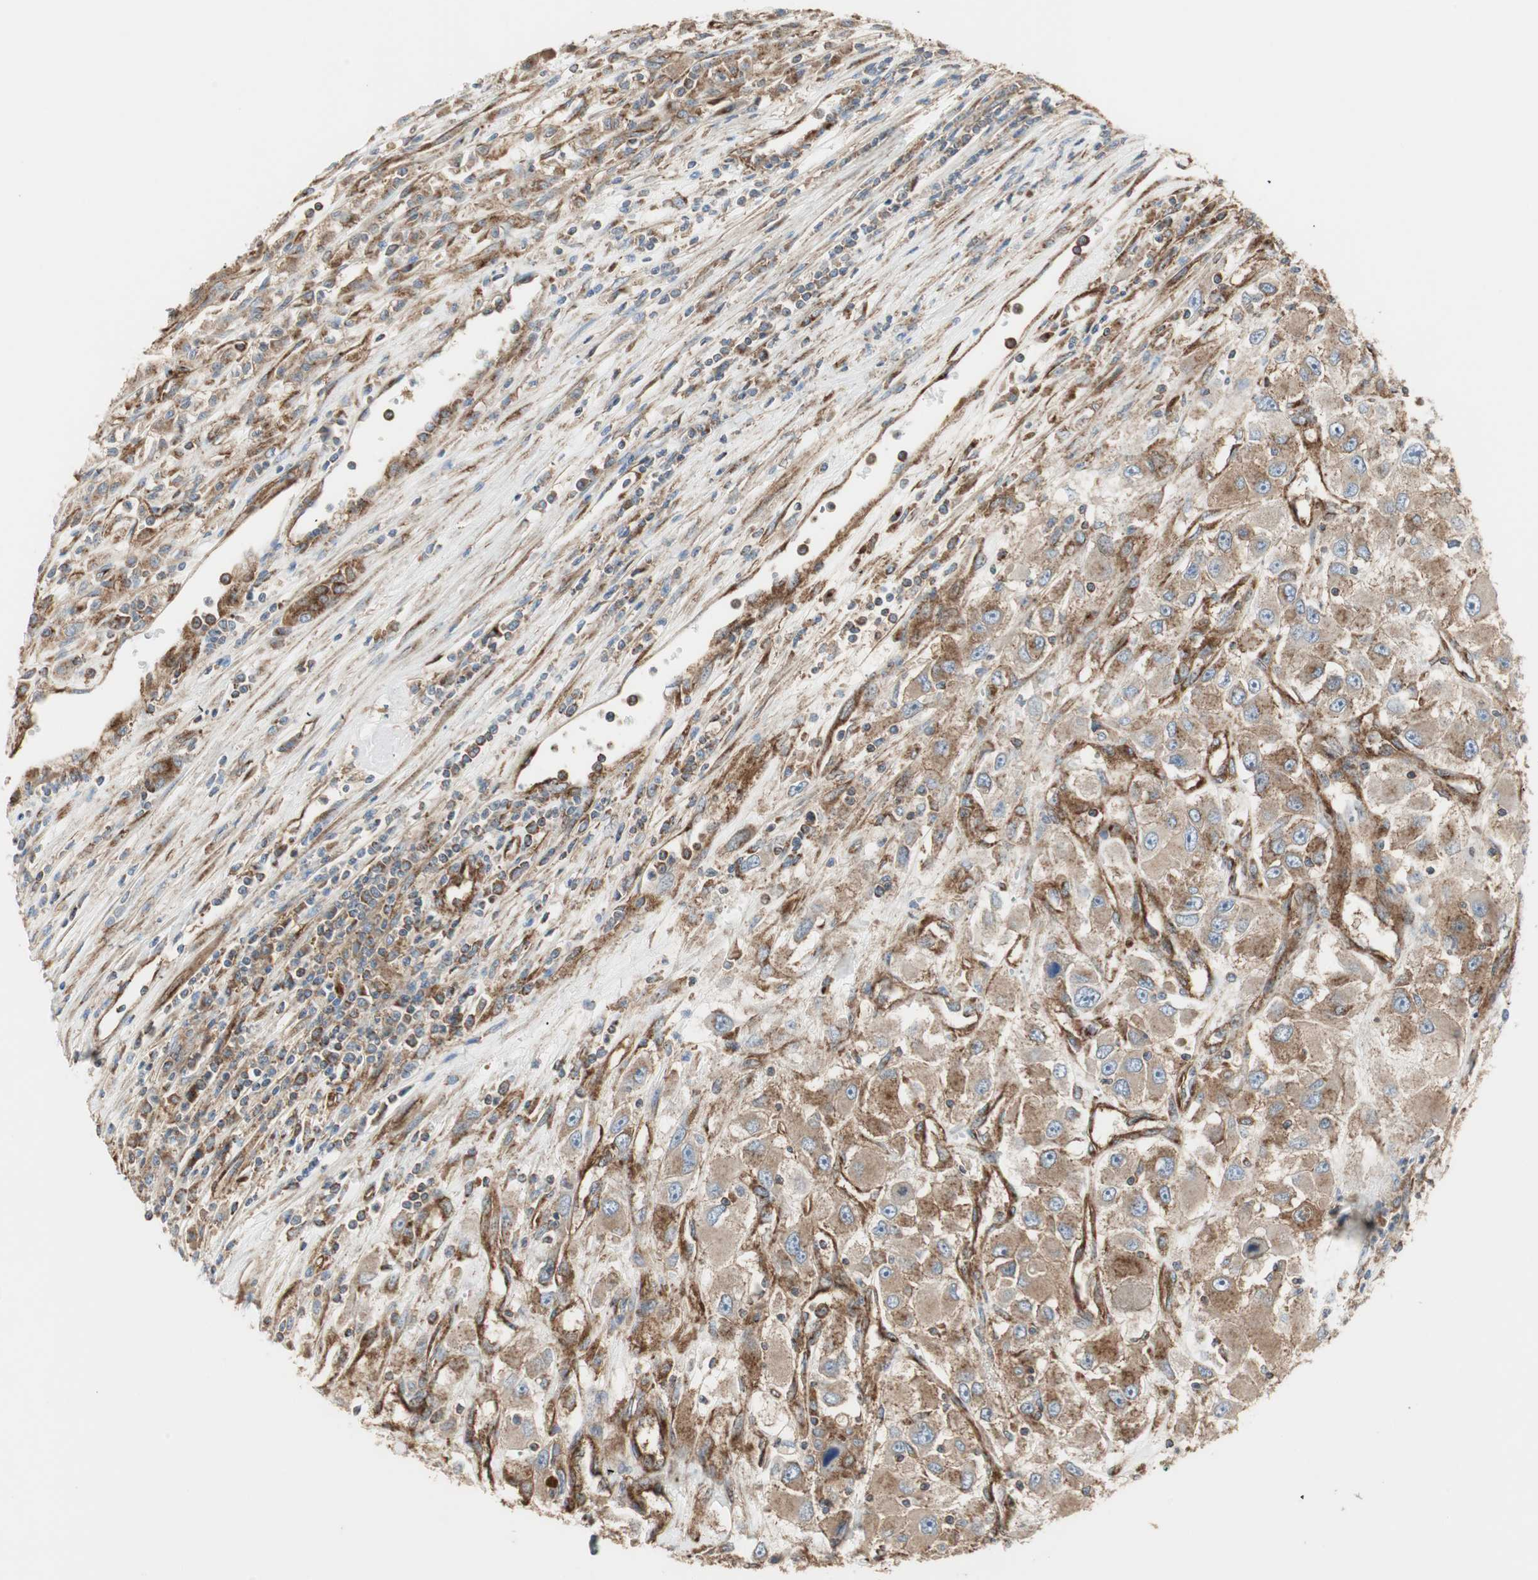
{"staining": {"intensity": "moderate", "quantity": ">75%", "location": "cytoplasmic/membranous"}, "tissue": "renal cancer", "cell_type": "Tumor cells", "image_type": "cancer", "snomed": [{"axis": "morphology", "description": "Adenocarcinoma, NOS"}, {"axis": "topography", "description": "Kidney"}], "caption": "Renal cancer (adenocarcinoma) tissue reveals moderate cytoplasmic/membranous staining in approximately >75% of tumor cells", "gene": "H6PD", "patient": {"sex": "female", "age": 52}}